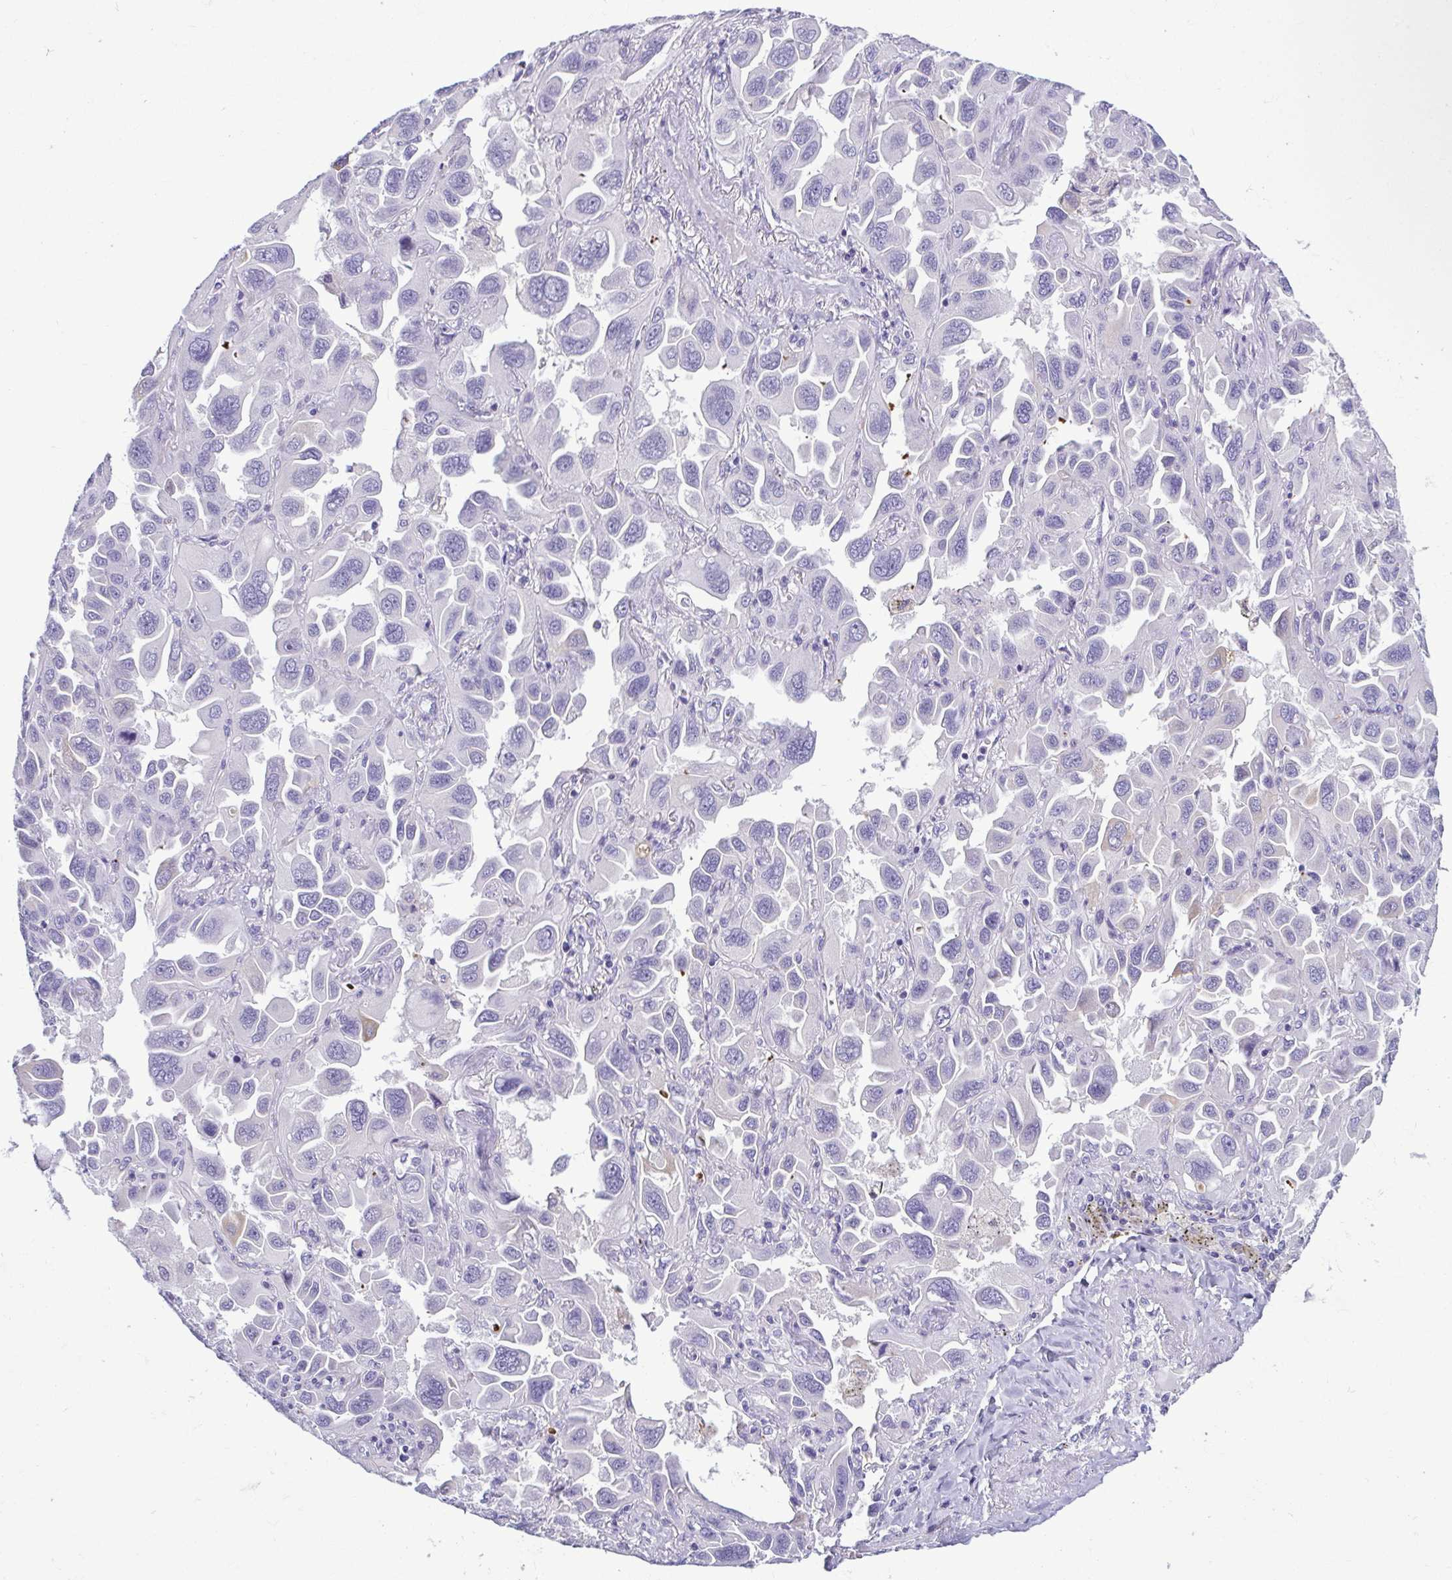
{"staining": {"intensity": "negative", "quantity": "none", "location": "none"}, "tissue": "lung cancer", "cell_type": "Tumor cells", "image_type": "cancer", "snomed": [{"axis": "morphology", "description": "Adenocarcinoma, NOS"}, {"axis": "topography", "description": "Lung"}], "caption": "This is a micrograph of immunohistochemistry (IHC) staining of lung adenocarcinoma, which shows no positivity in tumor cells. Nuclei are stained in blue.", "gene": "SERPINI1", "patient": {"sex": "male", "age": 64}}